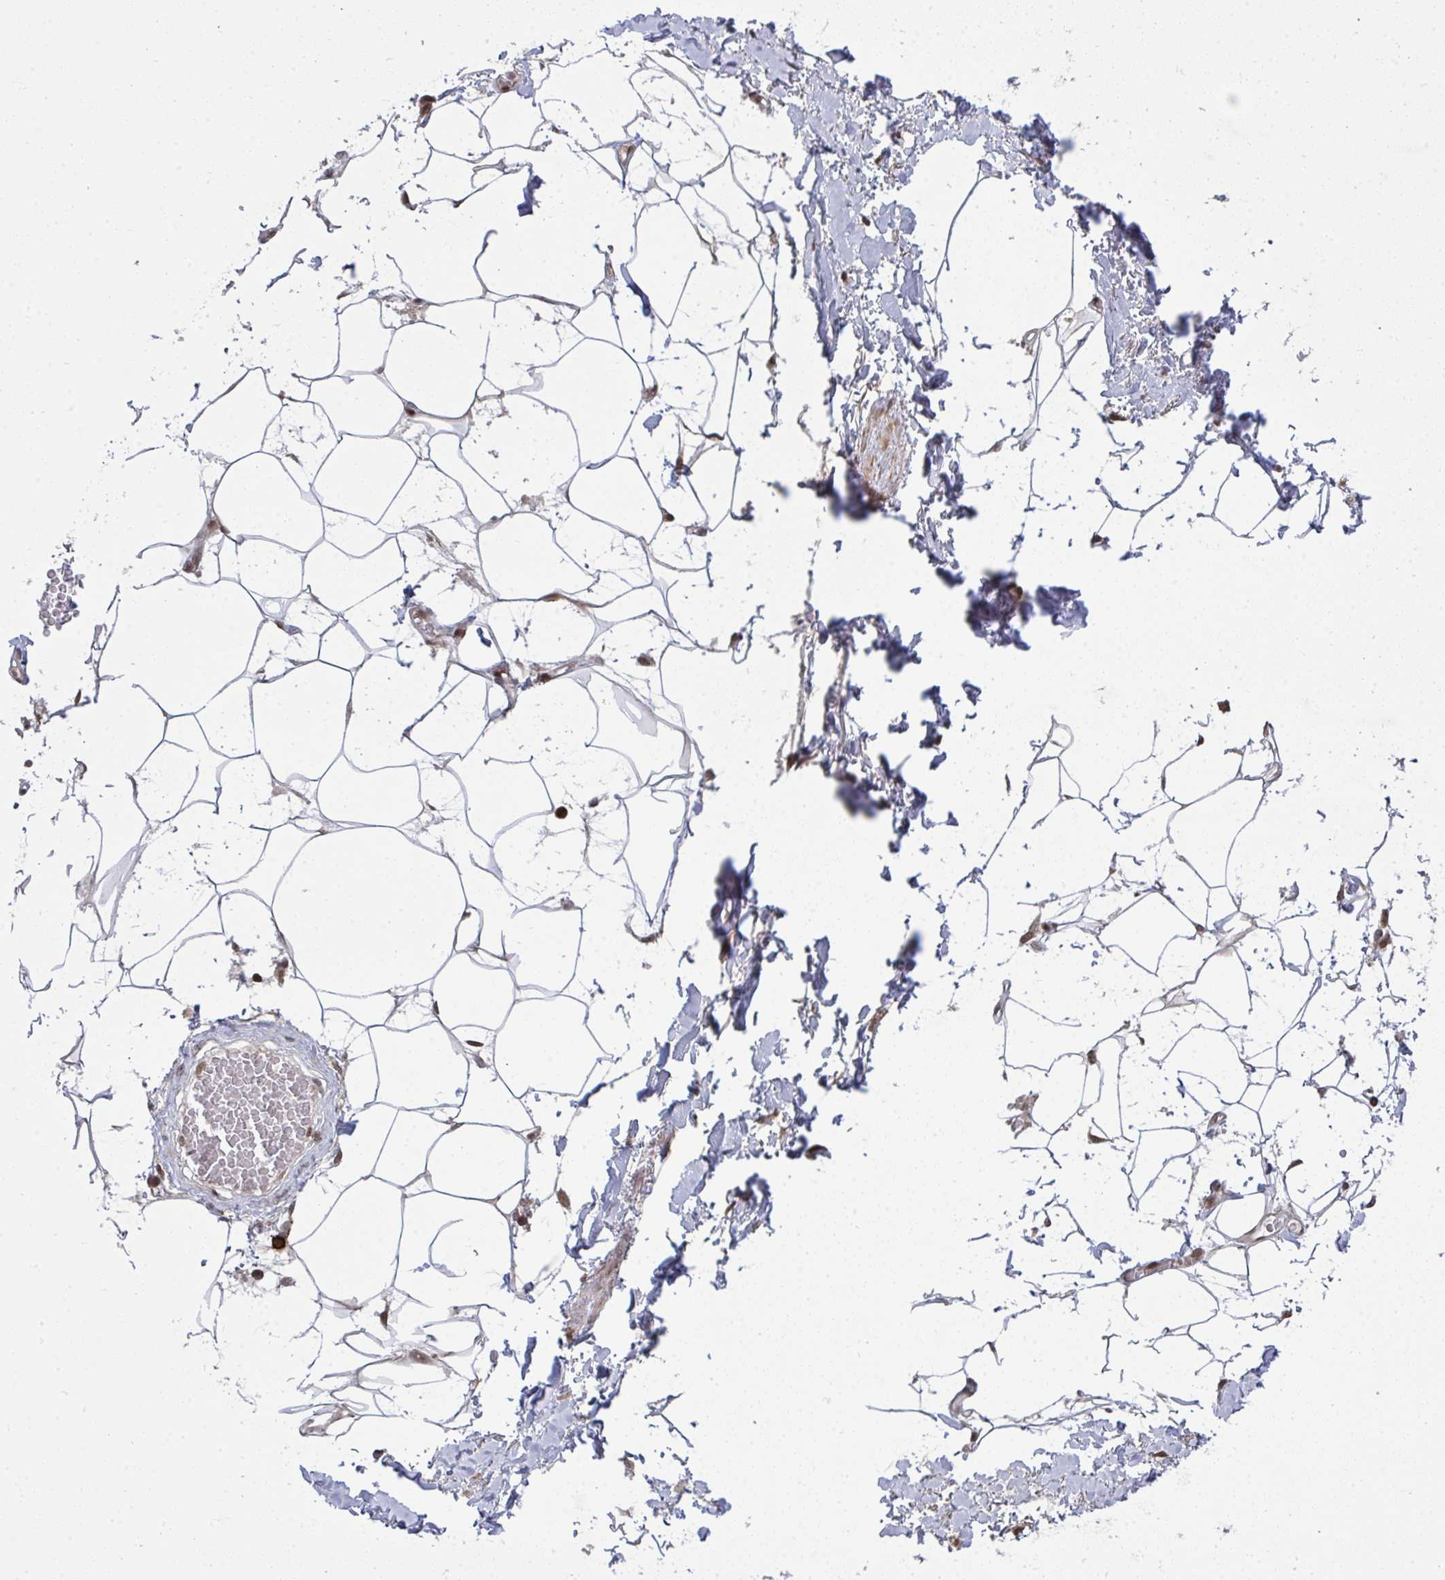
{"staining": {"intensity": "moderate", "quantity": "<25%", "location": "nuclear"}, "tissue": "adipose tissue", "cell_type": "Adipocytes", "image_type": "normal", "snomed": [{"axis": "morphology", "description": "Normal tissue, NOS"}, {"axis": "topography", "description": "Vagina"}, {"axis": "topography", "description": "Peripheral nerve tissue"}], "caption": "Approximately <25% of adipocytes in unremarkable adipose tissue reveal moderate nuclear protein positivity as visualized by brown immunohistochemical staining.", "gene": "UXT", "patient": {"sex": "female", "age": 71}}